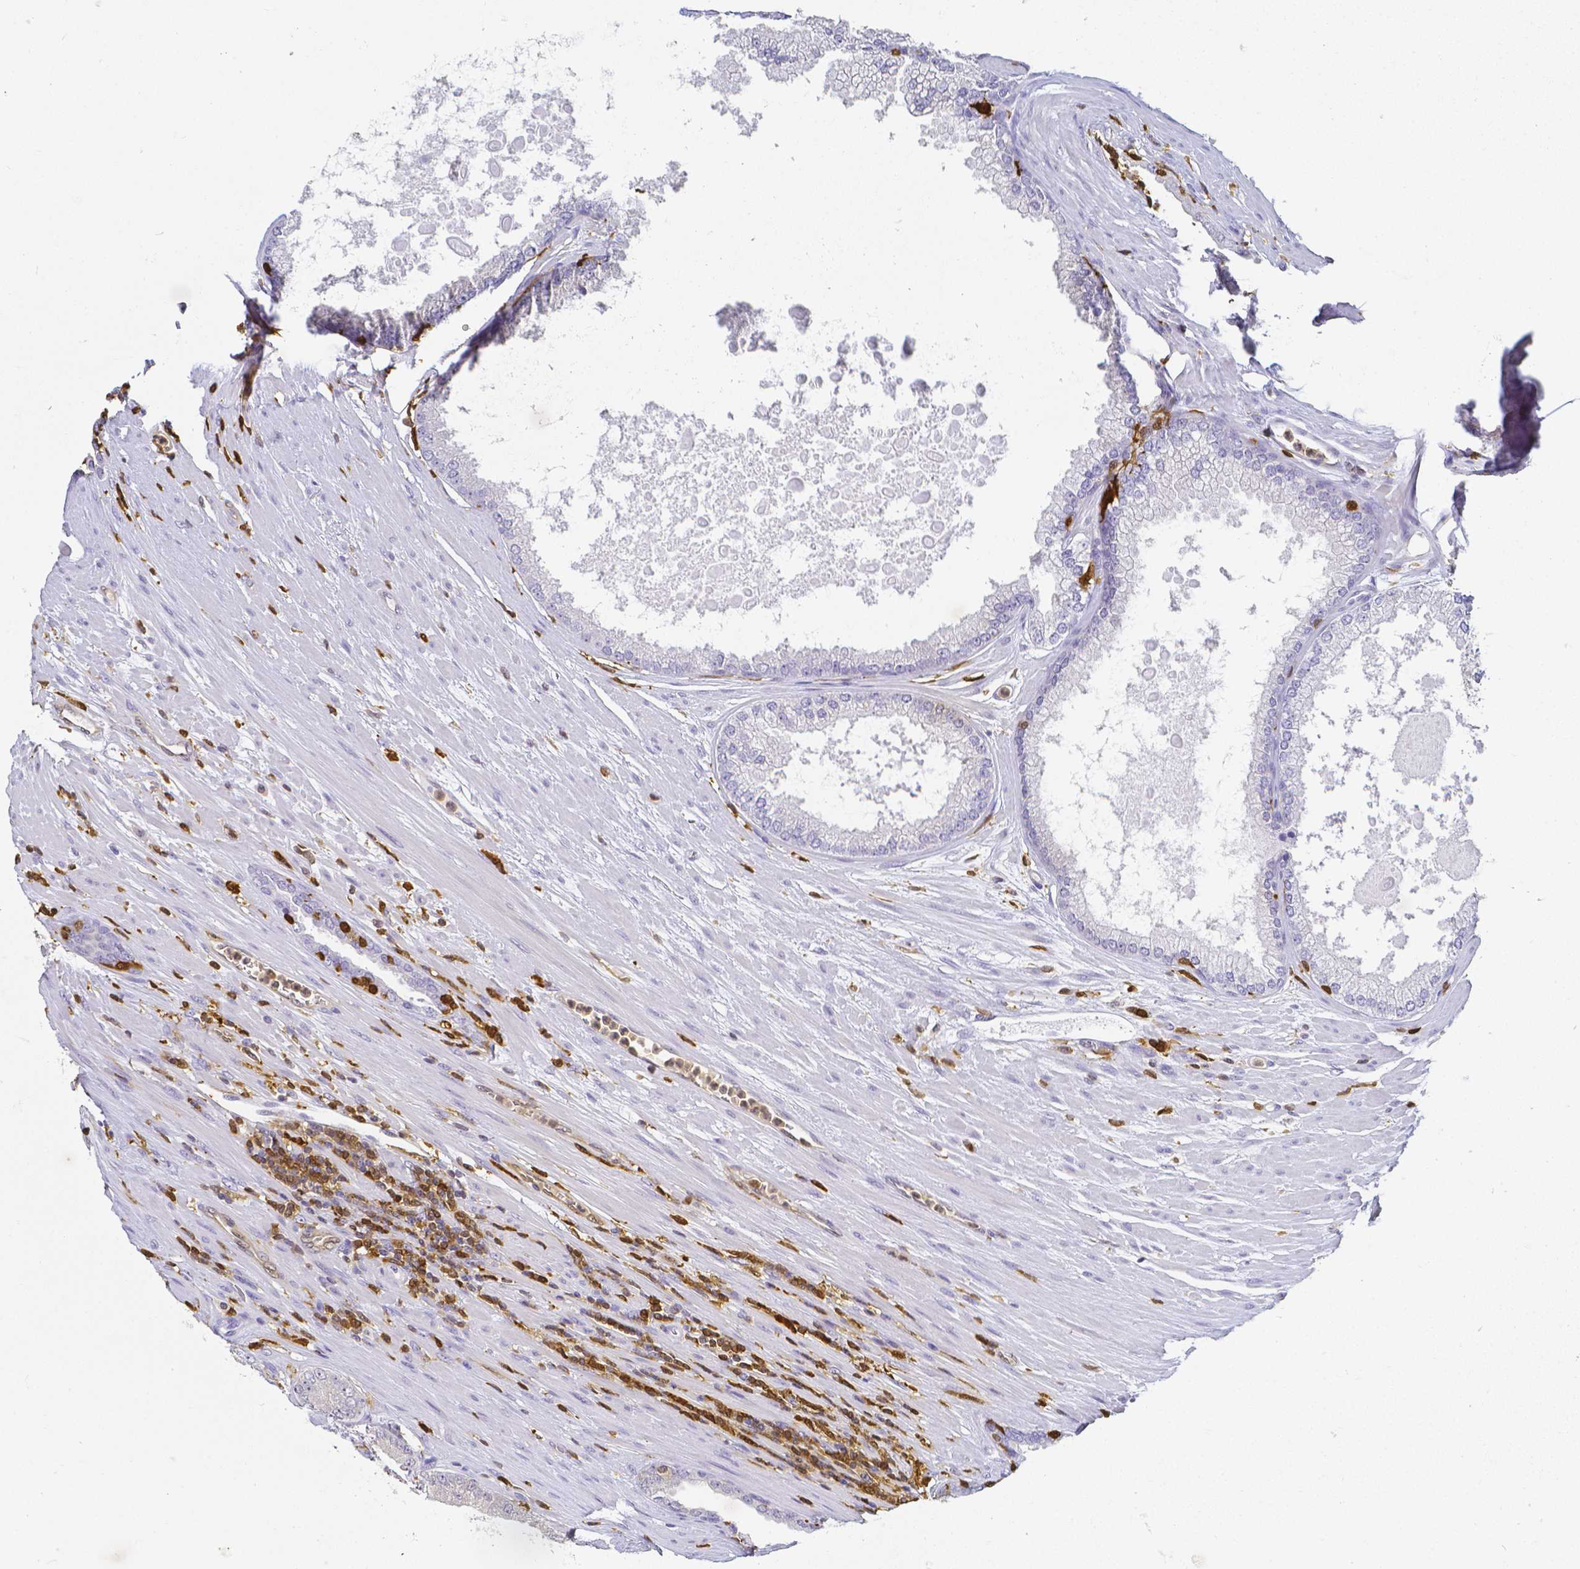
{"staining": {"intensity": "negative", "quantity": "none", "location": "none"}, "tissue": "prostate cancer", "cell_type": "Tumor cells", "image_type": "cancer", "snomed": [{"axis": "morphology", "description": "Adenocarcinoma, Low grade"}, {"axis": "topography", "description": "Prostate"}], "caption": "A histopathology image of adenocarcinoma (low-grade) (prostate) stained for a protein displays no brown staining in tumor cells.", "gene": "COTL1", "patient": {"sex": "male", "age": 67}}